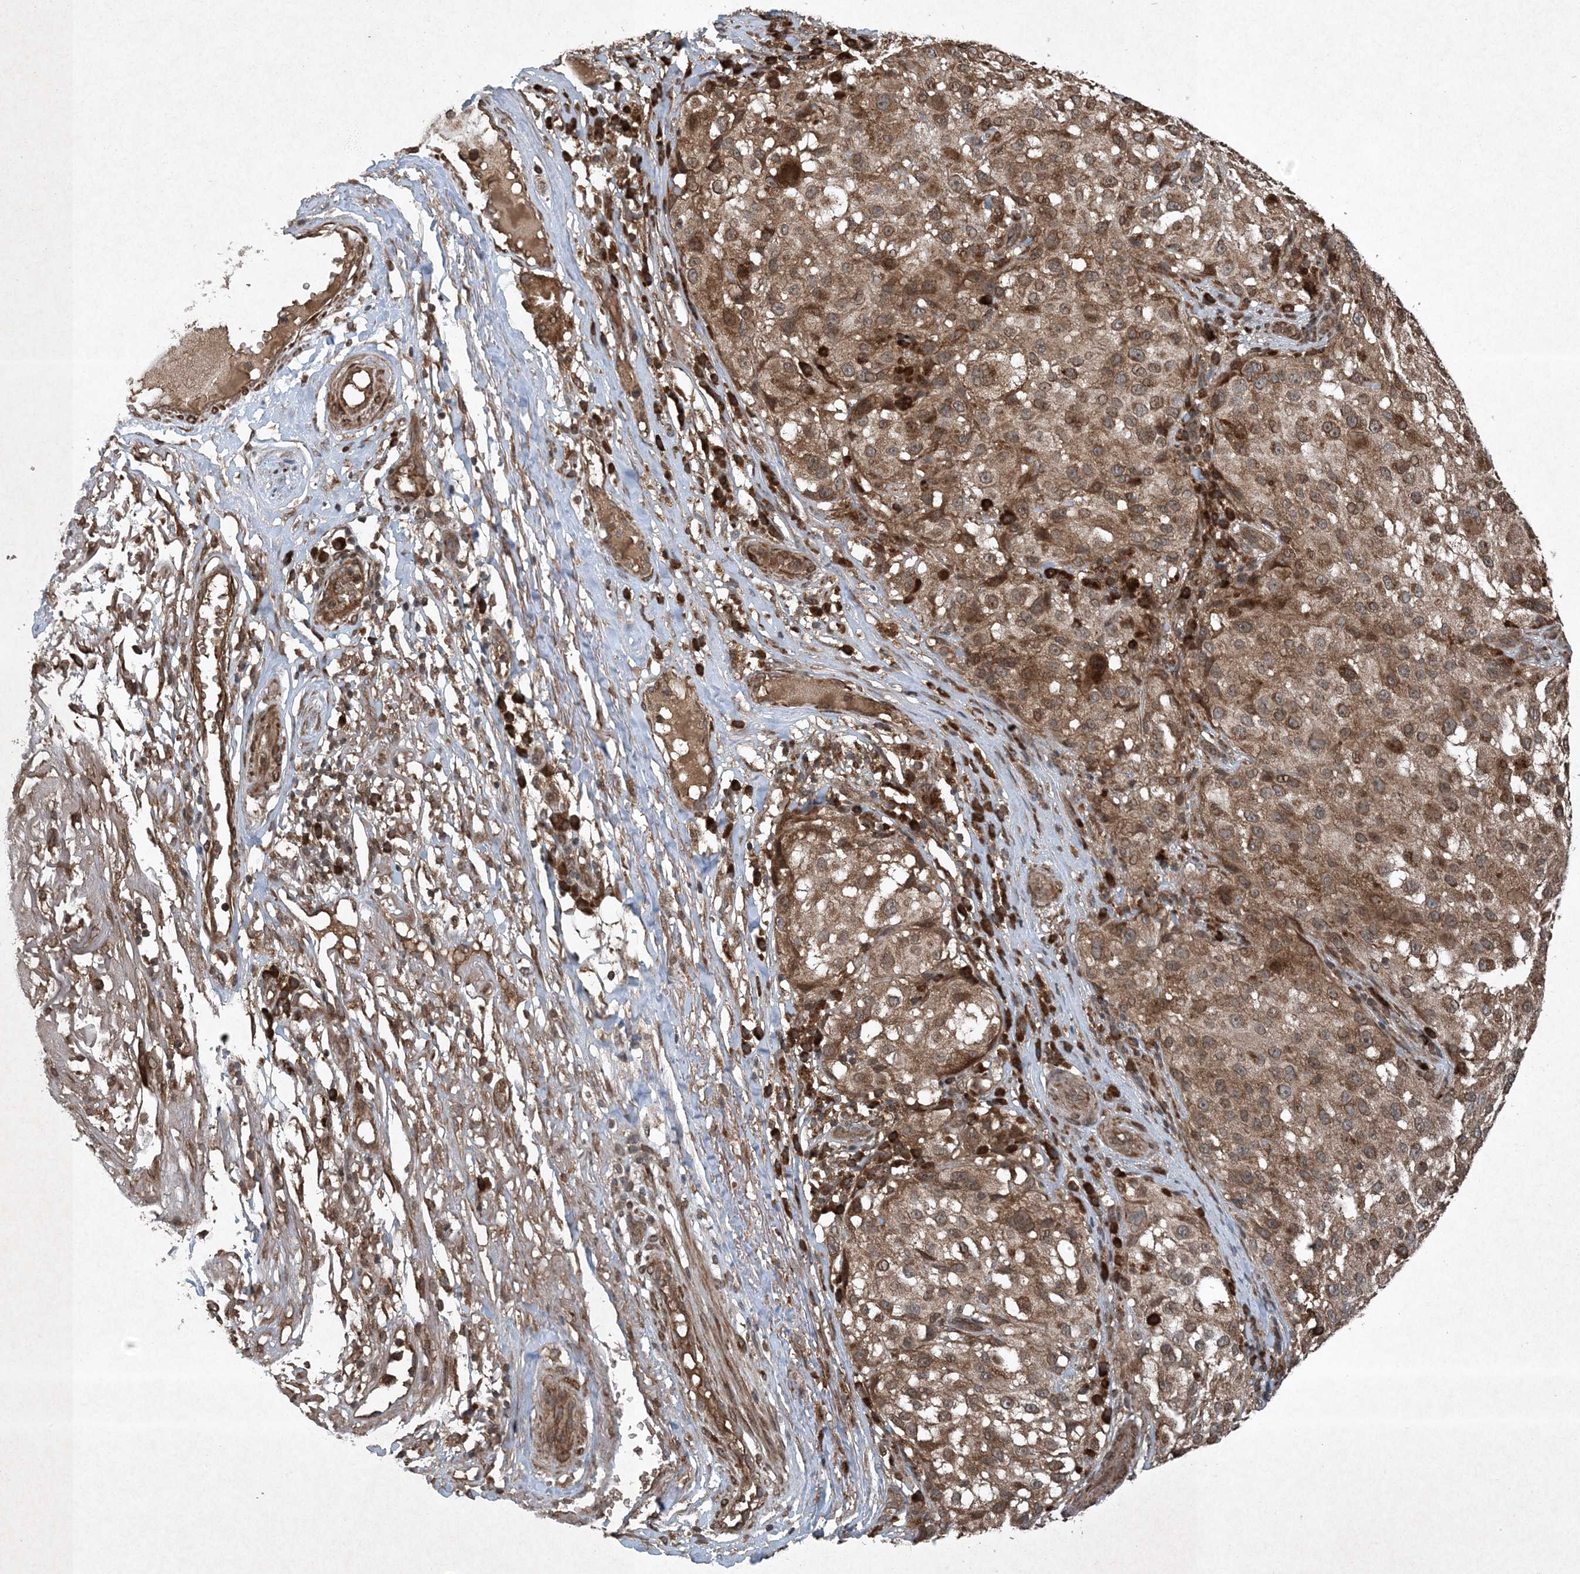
{"staining": {"intensity": "moderate", "quantity": ">75%", "location": "cytoplasmic/membranous"}, "tissue": "melanoma", "cell_type": "Tumor cells", "image_type": "cancer", "snomed": [{"axis": "morphology", "description": "Necrosis, NOS"}, {"axis": "morphology", "description": "Malignant melanoma, NOS"}, {"axis": "topography", "description": "Skin"}], "caption": "Protein staining shows moderate cytoplasmic/membranous staining in approximately >75% of tumor cells in melanoma. (IHC, brightfield microscopy, high magnification).", "gene": "GNG5", "patient": {"sex": "female", "age": 87}}